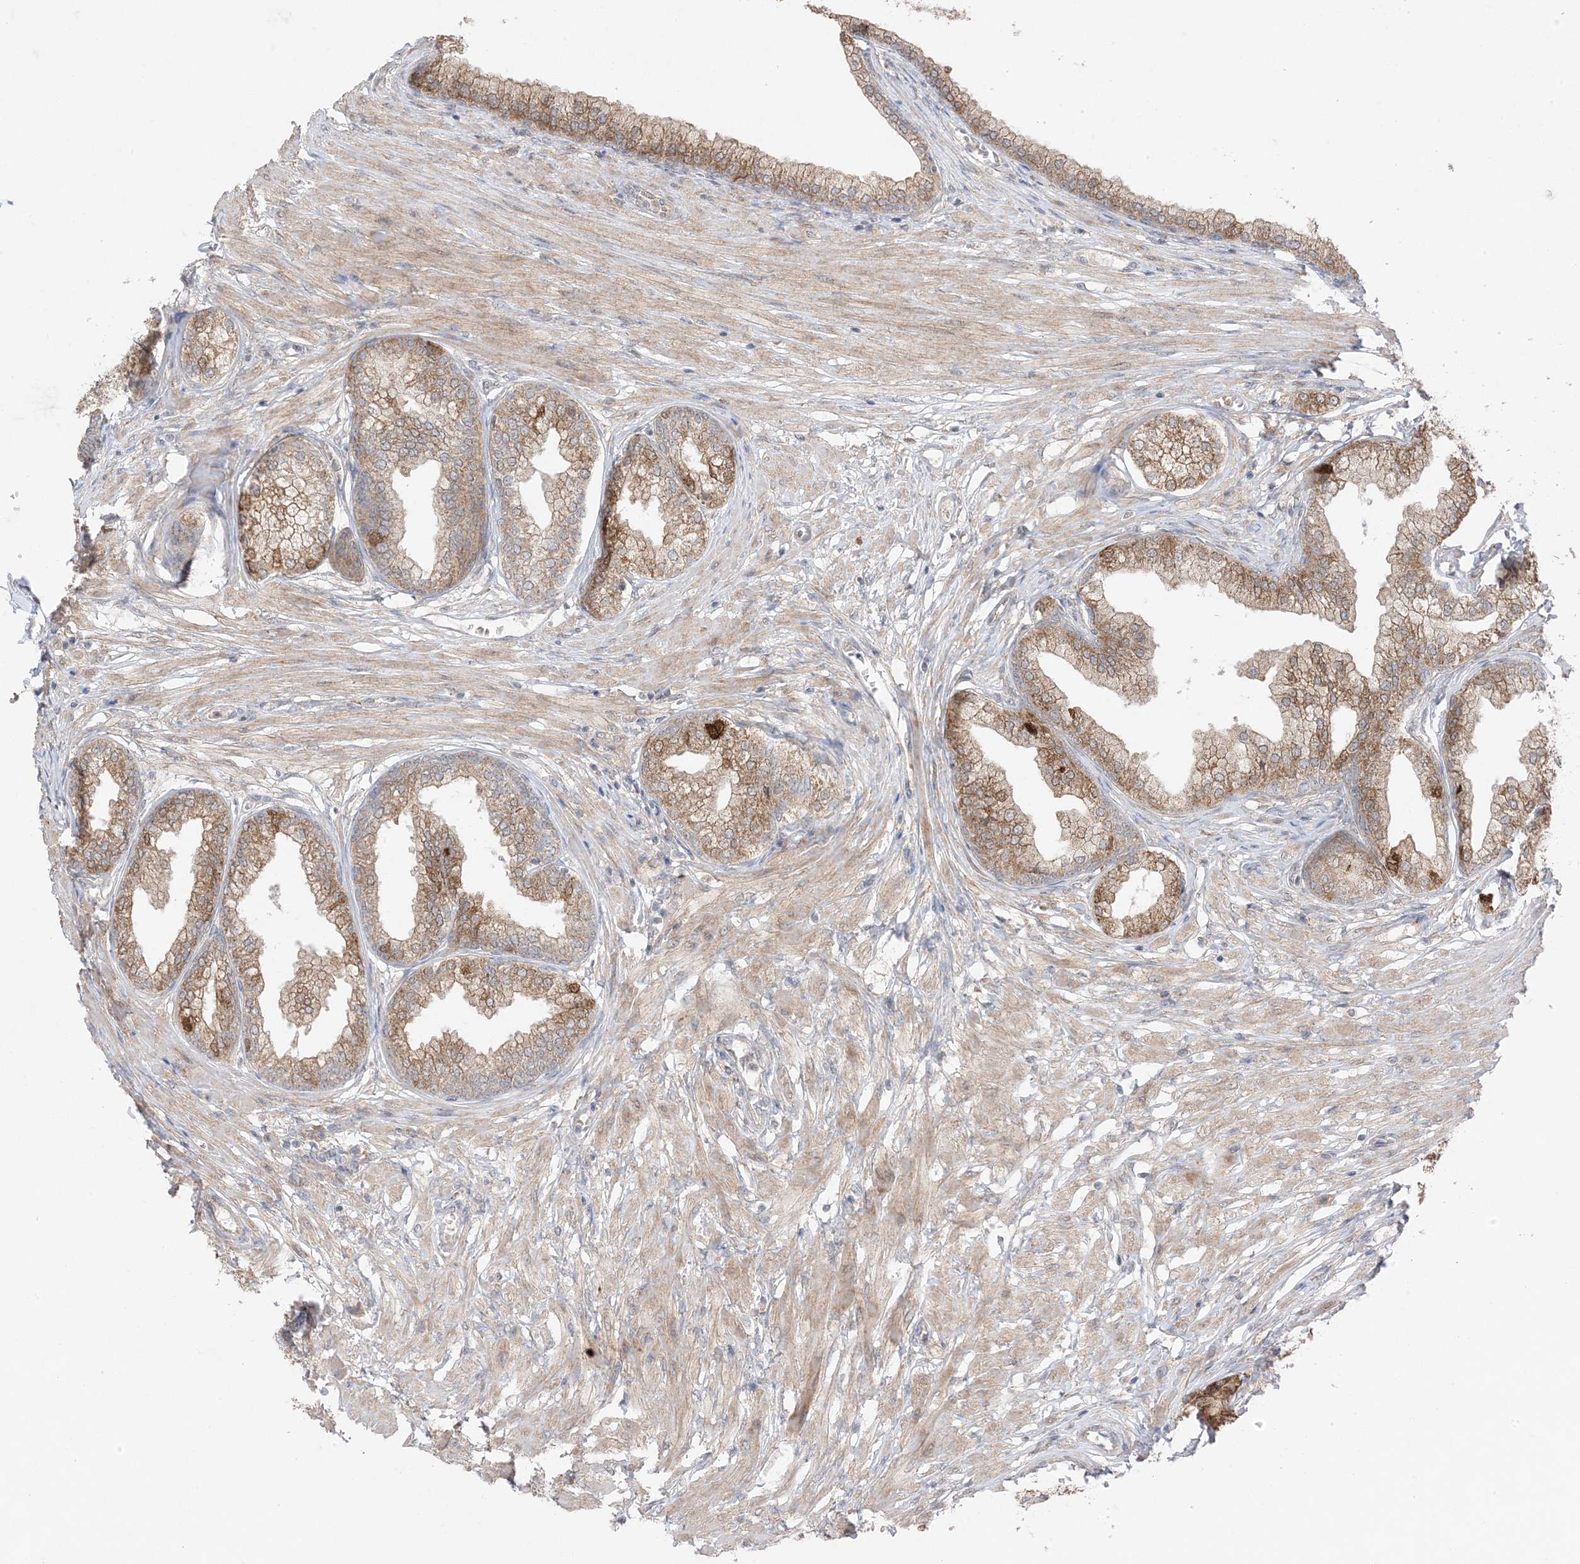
{"staining": {"intensity": "moderate", "quantity": ">75%", "location": "cytoplasmic/membranous"}, "tissue": "prostate", "cell_type": "Glandular cells", "image_type": "normal", "snomed": [{"axis": "morphology", "description": "Normal tissue, NOS"}, {"axis": "morphology", "description": "Urothelial carcinoma, Low grade"}, {"axis": "topography", "description": "Urinary bladder"}, {"axis": "topography", "description": "Prostate"}], "caption": "IHC image of unremarkable prostate: prostate stained using IHC demonstrates medium levels of moderate protein expression localized specifically in the cytoplasmic/membranous of glandular cells, appearing as a cytoplasmic/membranous brown color.", "gene": "ODC1", "patient": {"sex": "male", "age": 60}}